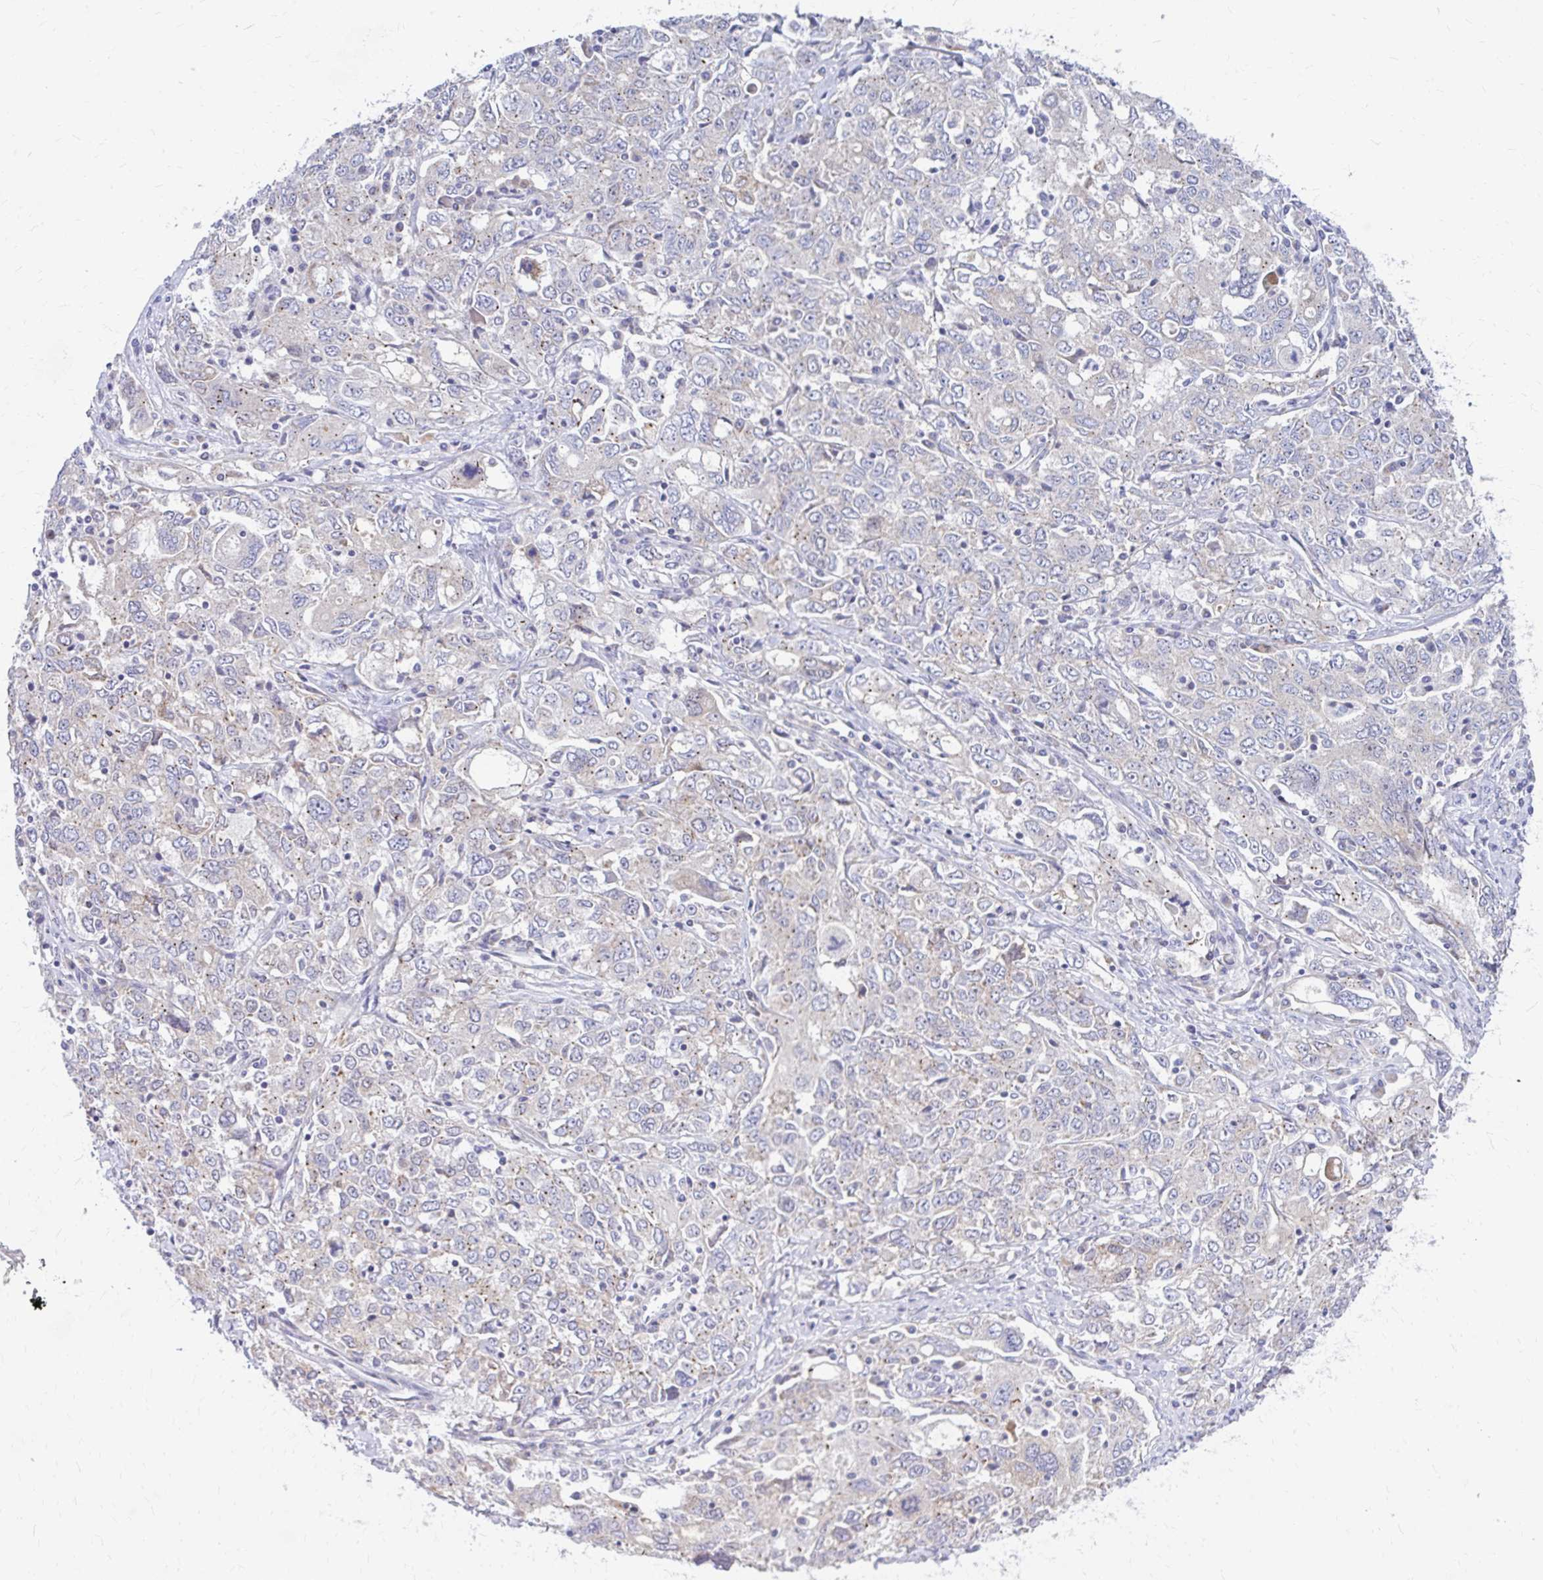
{"staining": {"intensity": "moderate", "quantity": "<25%", "location": "cytoplasmic/membranous"}, "tissue": "ovarian cancer", "cell_type": "Tumor cells", "image_type": "cancer", "snomed": [{"axis": "morphology", "description": "Carcinoma, endometroid"}, {"axis": "topography", "description": "Ovary"}], "caption": "Tumor cells demonstrate moderate cytoplasmic/membranous expression in about <25% of cells in ovarian endometroid carcinoma.", "gene": "RADIL", "patient": {"sex": "female", "age": 62}}